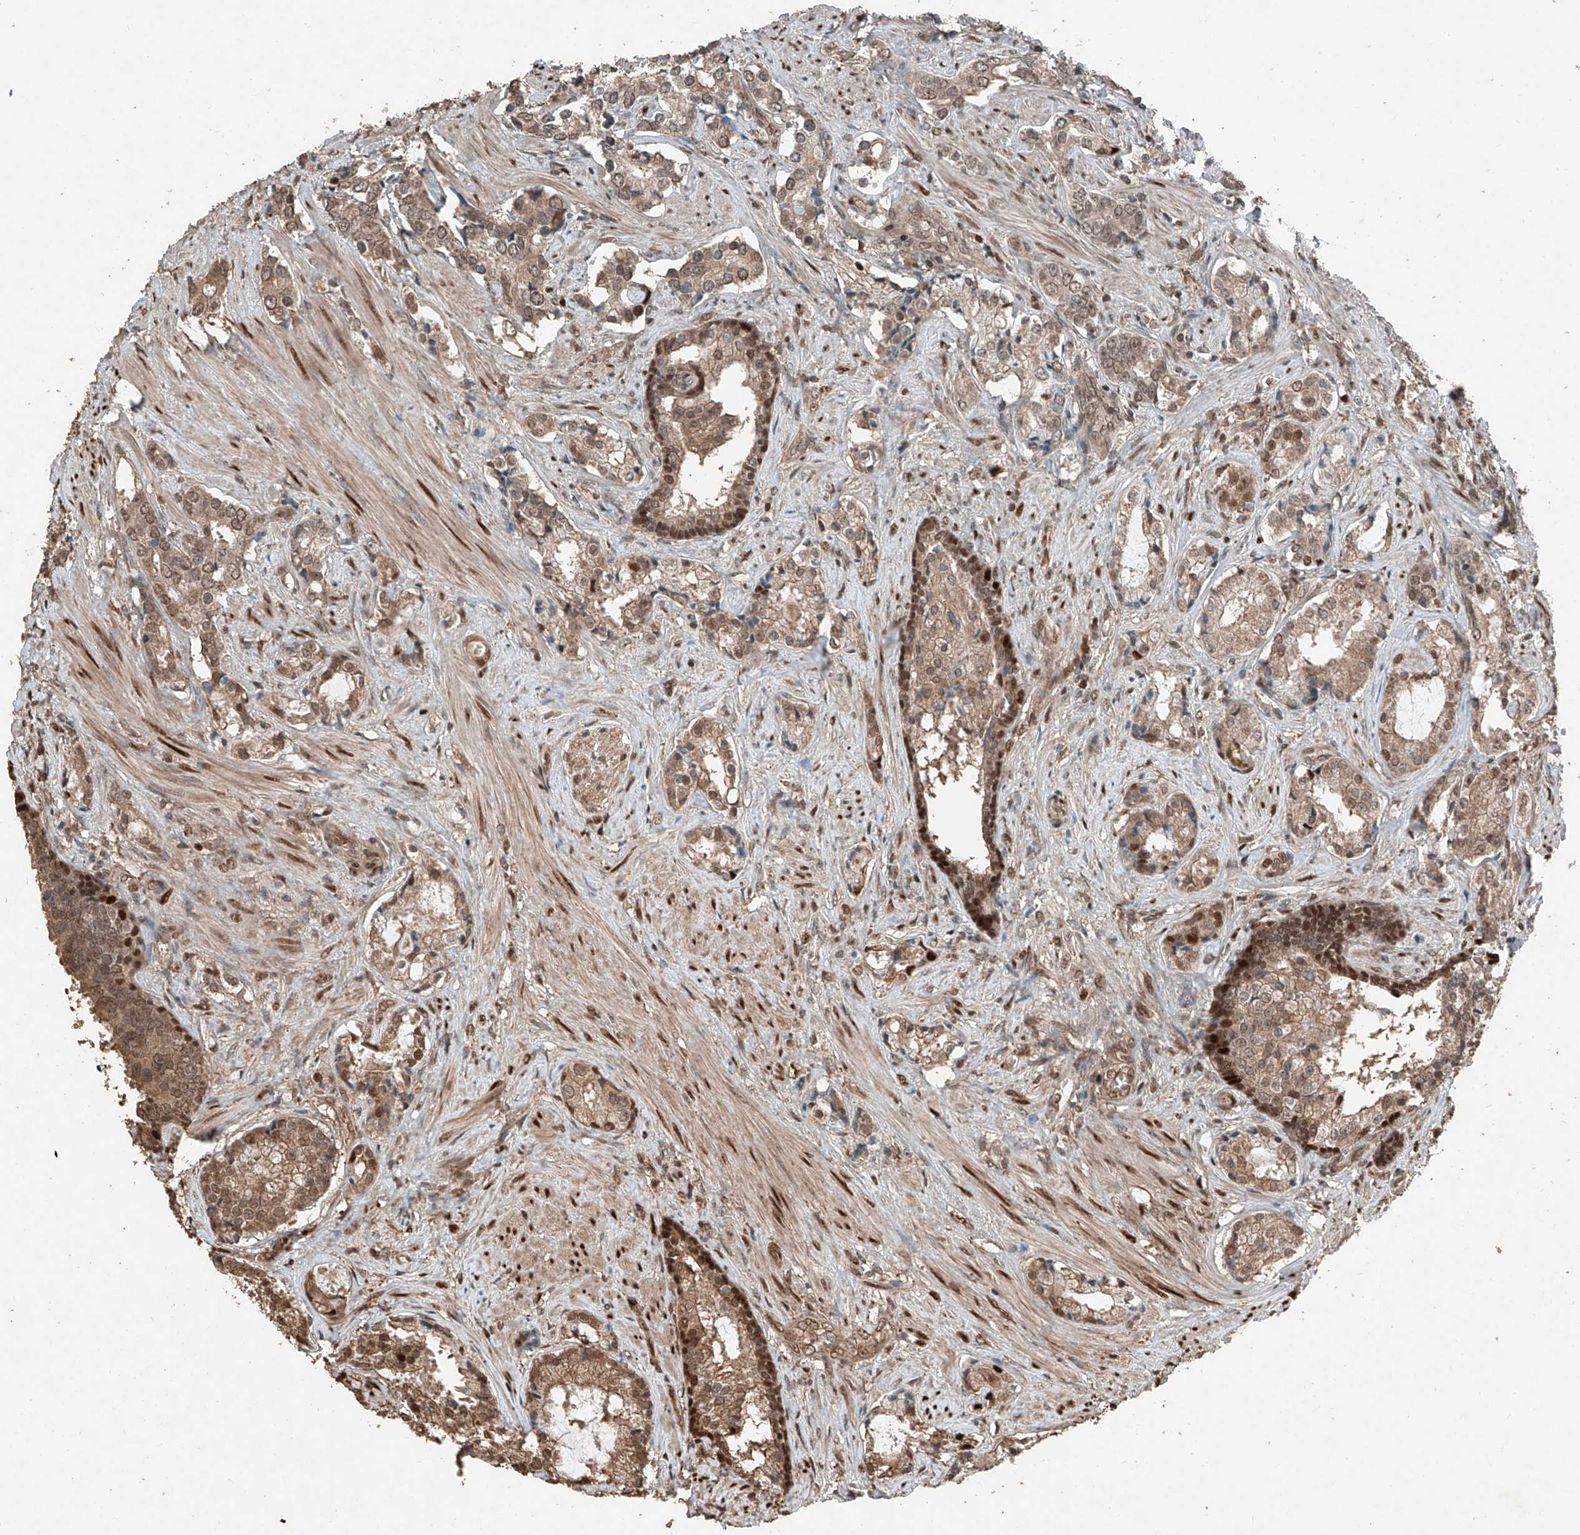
{"staining": {"intensity": "moderate", "quantity": "25%-75%", "location": "cytoplasmic/membranous,nuclear"}, "tissue": "prostate cancer", "cell_type": "Tumor cells", "image_type": "cancer", "snomed": [{"axis": "morphology", "description": "Adenocarcinoma, High grade"}, {"axis": "topography", "description": "Prostate"}], "caption": "Moderate cytoplasmic/membranous and nuclear protein expression is seen in approximately 25%-75% of tumor cells in prostate cancer (high-grade adenocarcinoma).", "gene": "RMND1", "patient": {"sex": "male", "age": 58}}